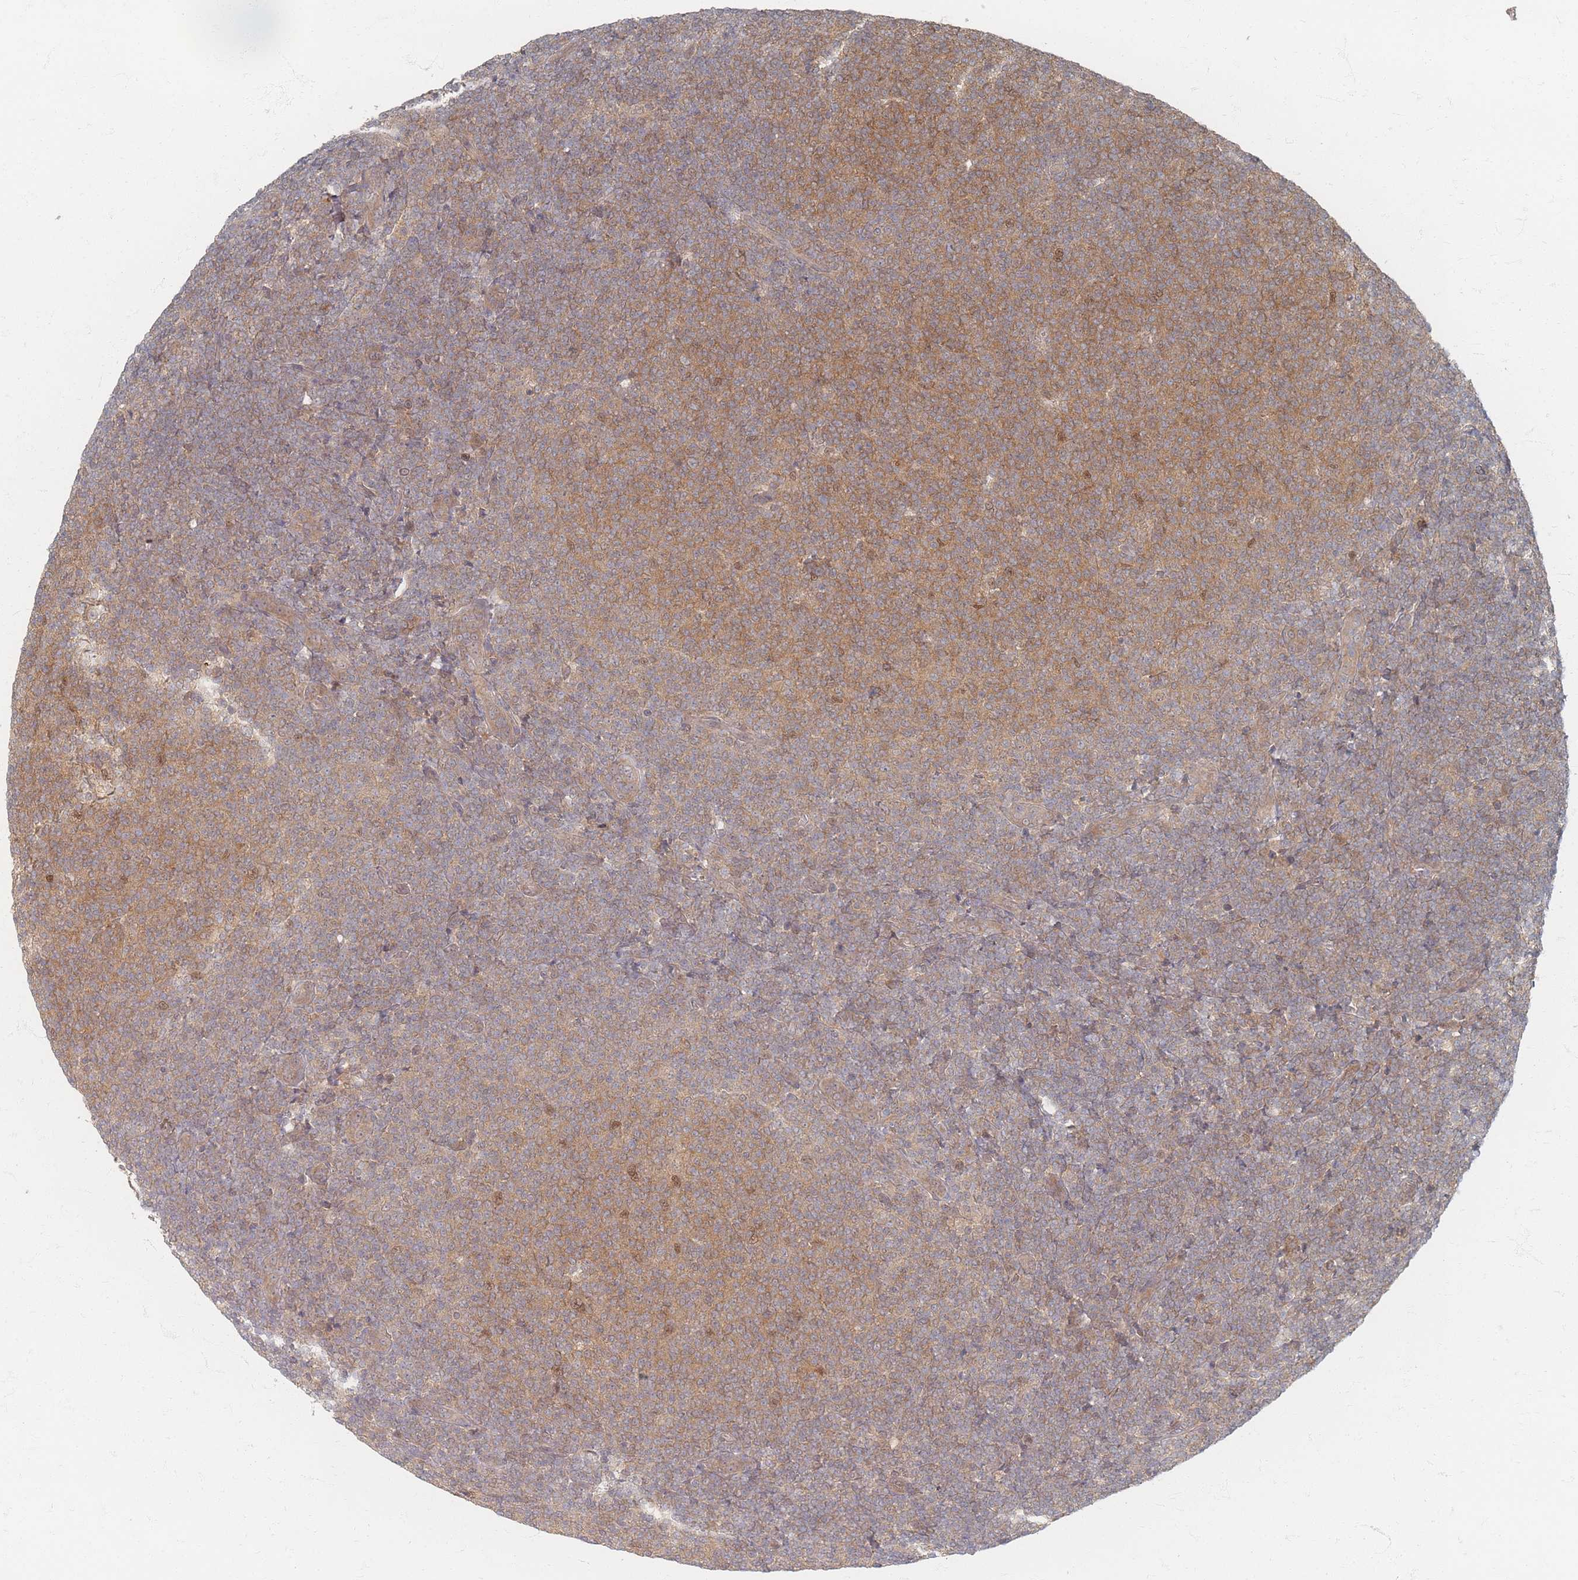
{"staining": {"intensity": "moderate", "quantity": ">75%", "location": "cytoplasmic/membranous"}, "tissue": "lymphoma", "cell_type": "Tumor cells", "image_type": "cancer", "snomed": [{"axis": "morphology", "description": "Malignant lymphoma, non-Hodgkin's type, Low grade"}, {"axis": "topography", "description": "Lymph node"}], "caption": "Moderate cytoplasmic/membranous staining for a protein is present in about >75% of tumor cells of malignant lymphoma, non-Hodgkin's type (low-grade) using immunohistochemistry (IHC).", "gene": "PSMD9", "patient": {"sex": "male", "age": 66}}